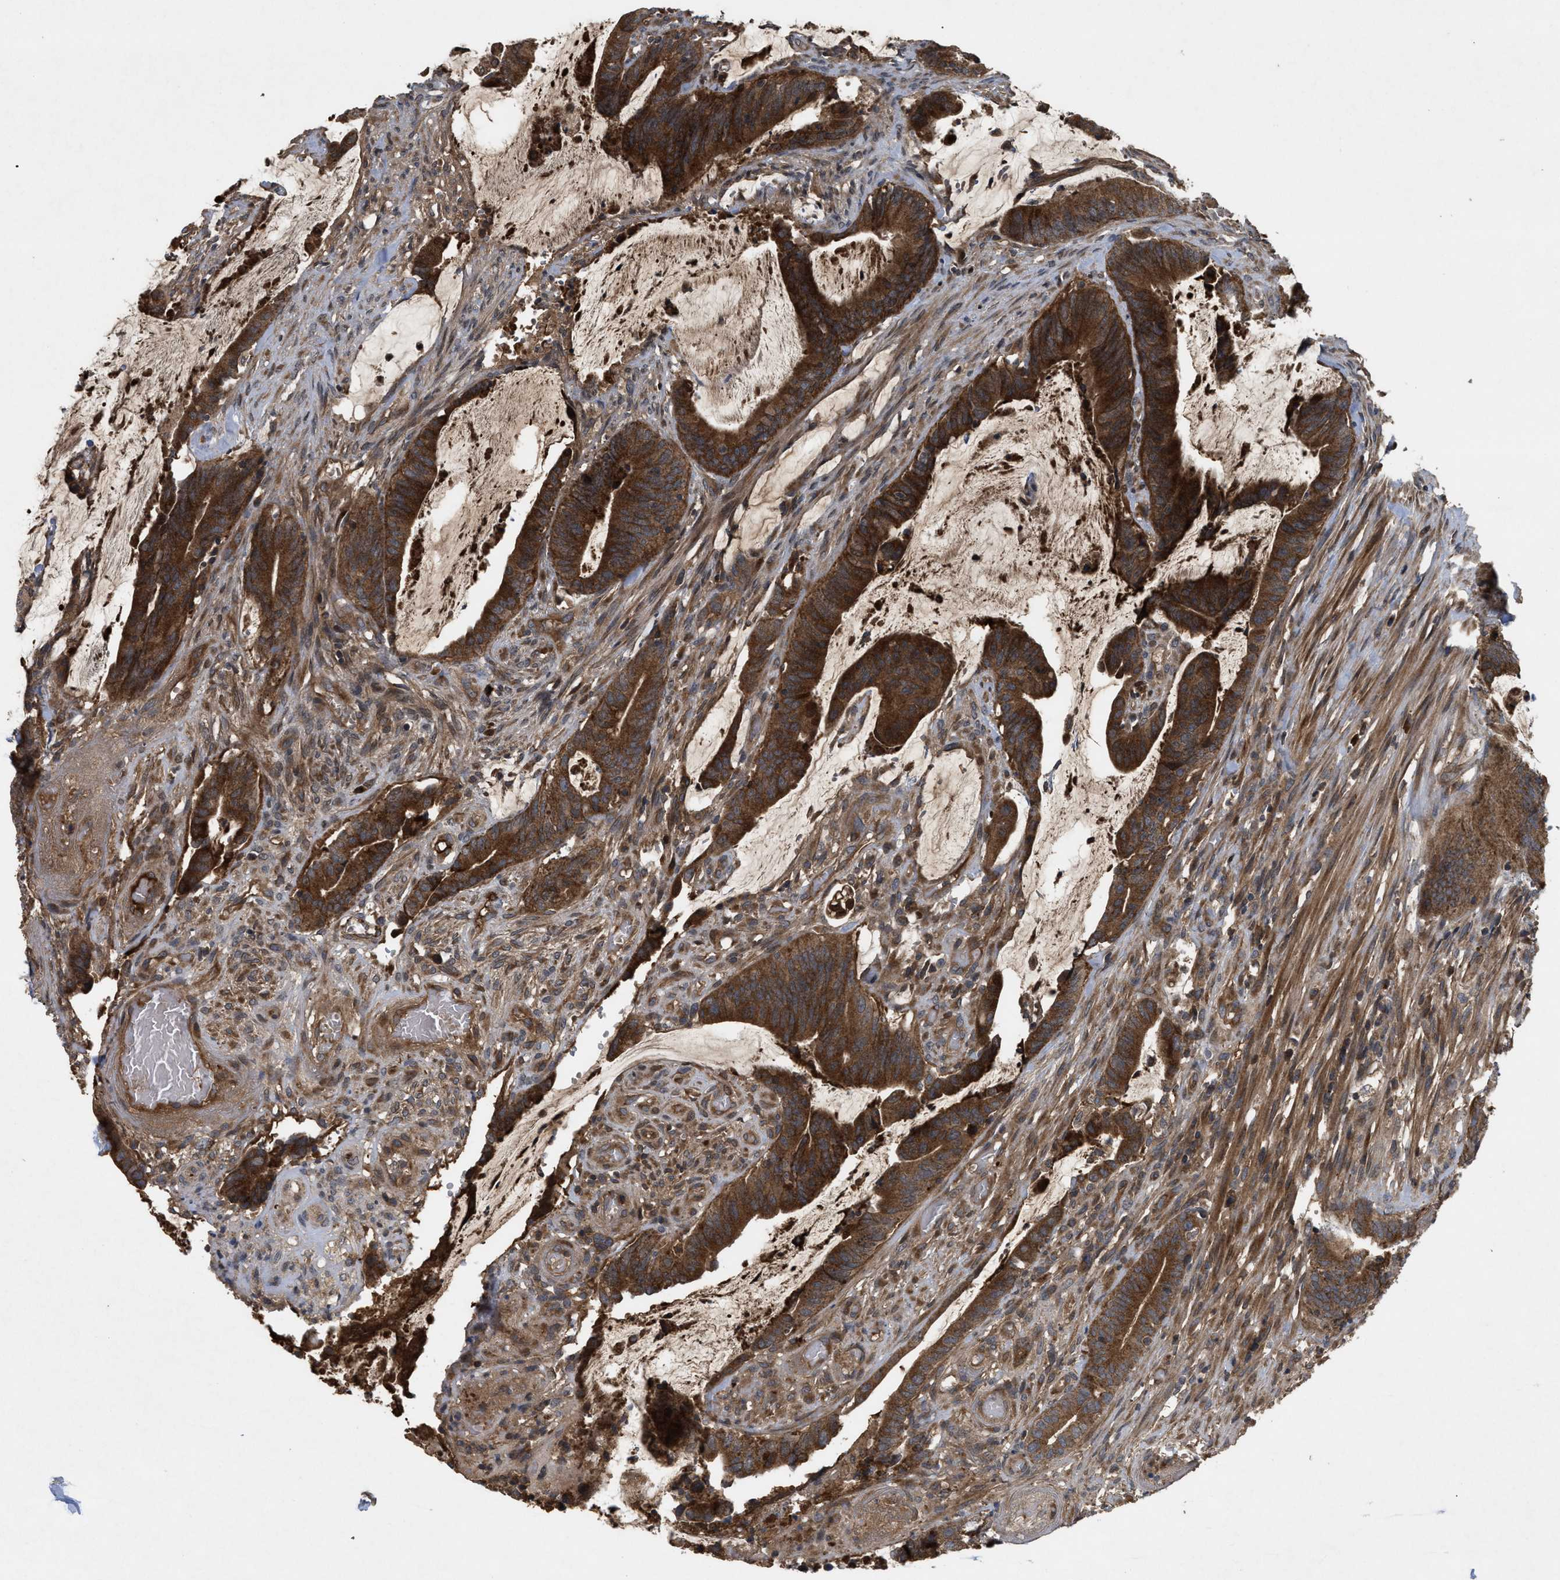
{"staining": {"intensity": "strong", "quantity": ">75%", "location": "cytoplasmic/membranous"}, "tissue": "colorectal cancer", "cell_type": "Tumor cells", "image_type": "cancer", "snomed": [{"axis": "morphology", "description": "Adenocarcinoma, NOS"}, {"axis": "topography", "description": "Rectum"}], "caption": "IHC micrograph of neoplastic tissue: colorectal adenocarcinoma stained using IHC shows high levels of strong protein expression localized specifically in the cytoplasmic/membranous of tumor cells, appearing as a cytoplasmic/membranous brown color.", "gene": "RAB2A", "patient": {"sex": "female", "age": 66}}